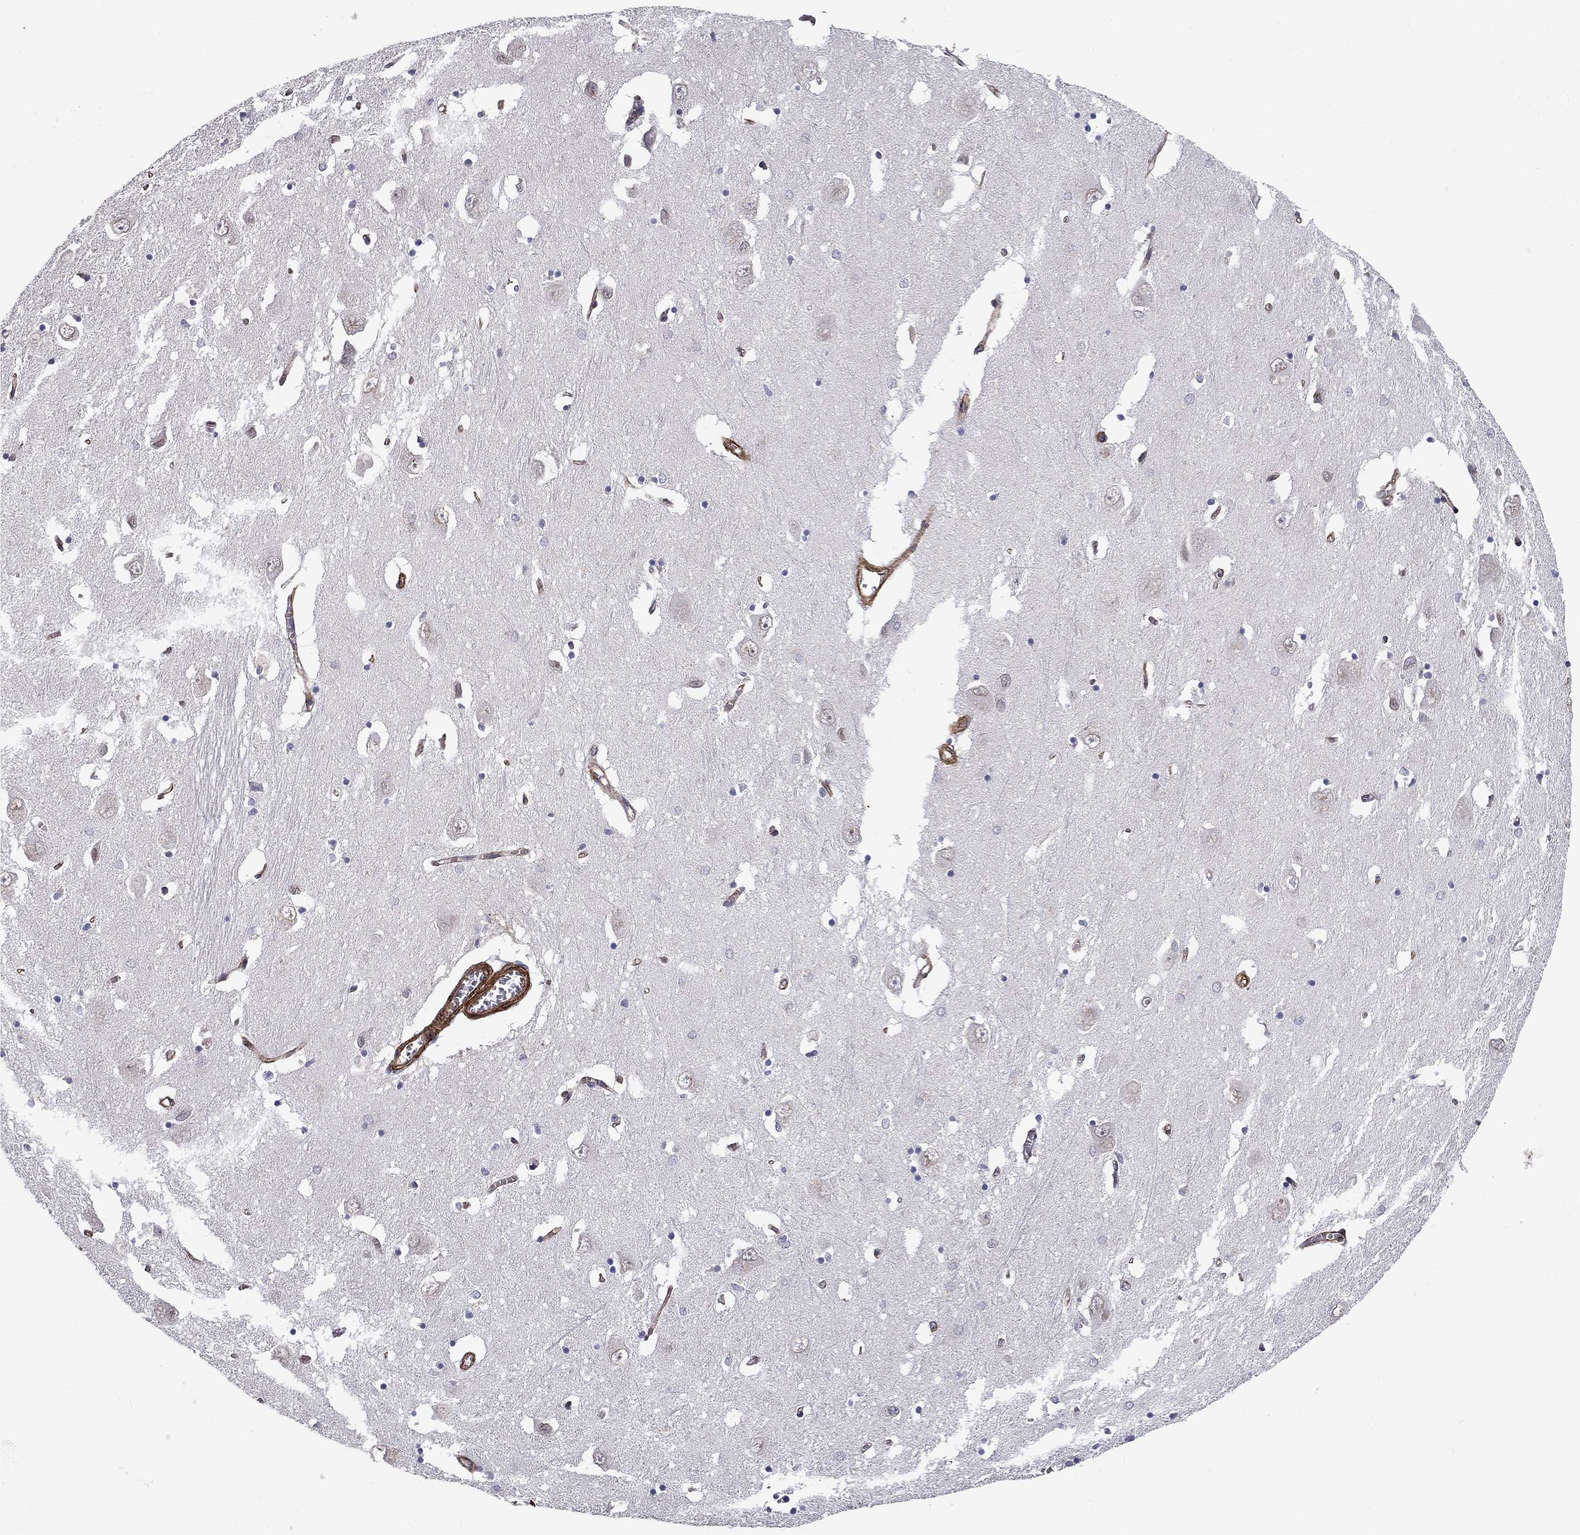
{"staining": {"intensity": "negative", "quantity": "none", "location": "none"}, "tissue": "caudate", "cell_type": "Glial cells", "image_type": "normal", "snomed": [{"axis": "morphology", "description": "Normal tissue, NOS"}, {"axis": "topography", "description": "Lateral ventricle wall"}], "caption": "The image displays no staining of glial cells in normal caudate.", "gene": "SYNC", "patient": {"sex": "male", "age": 54}}